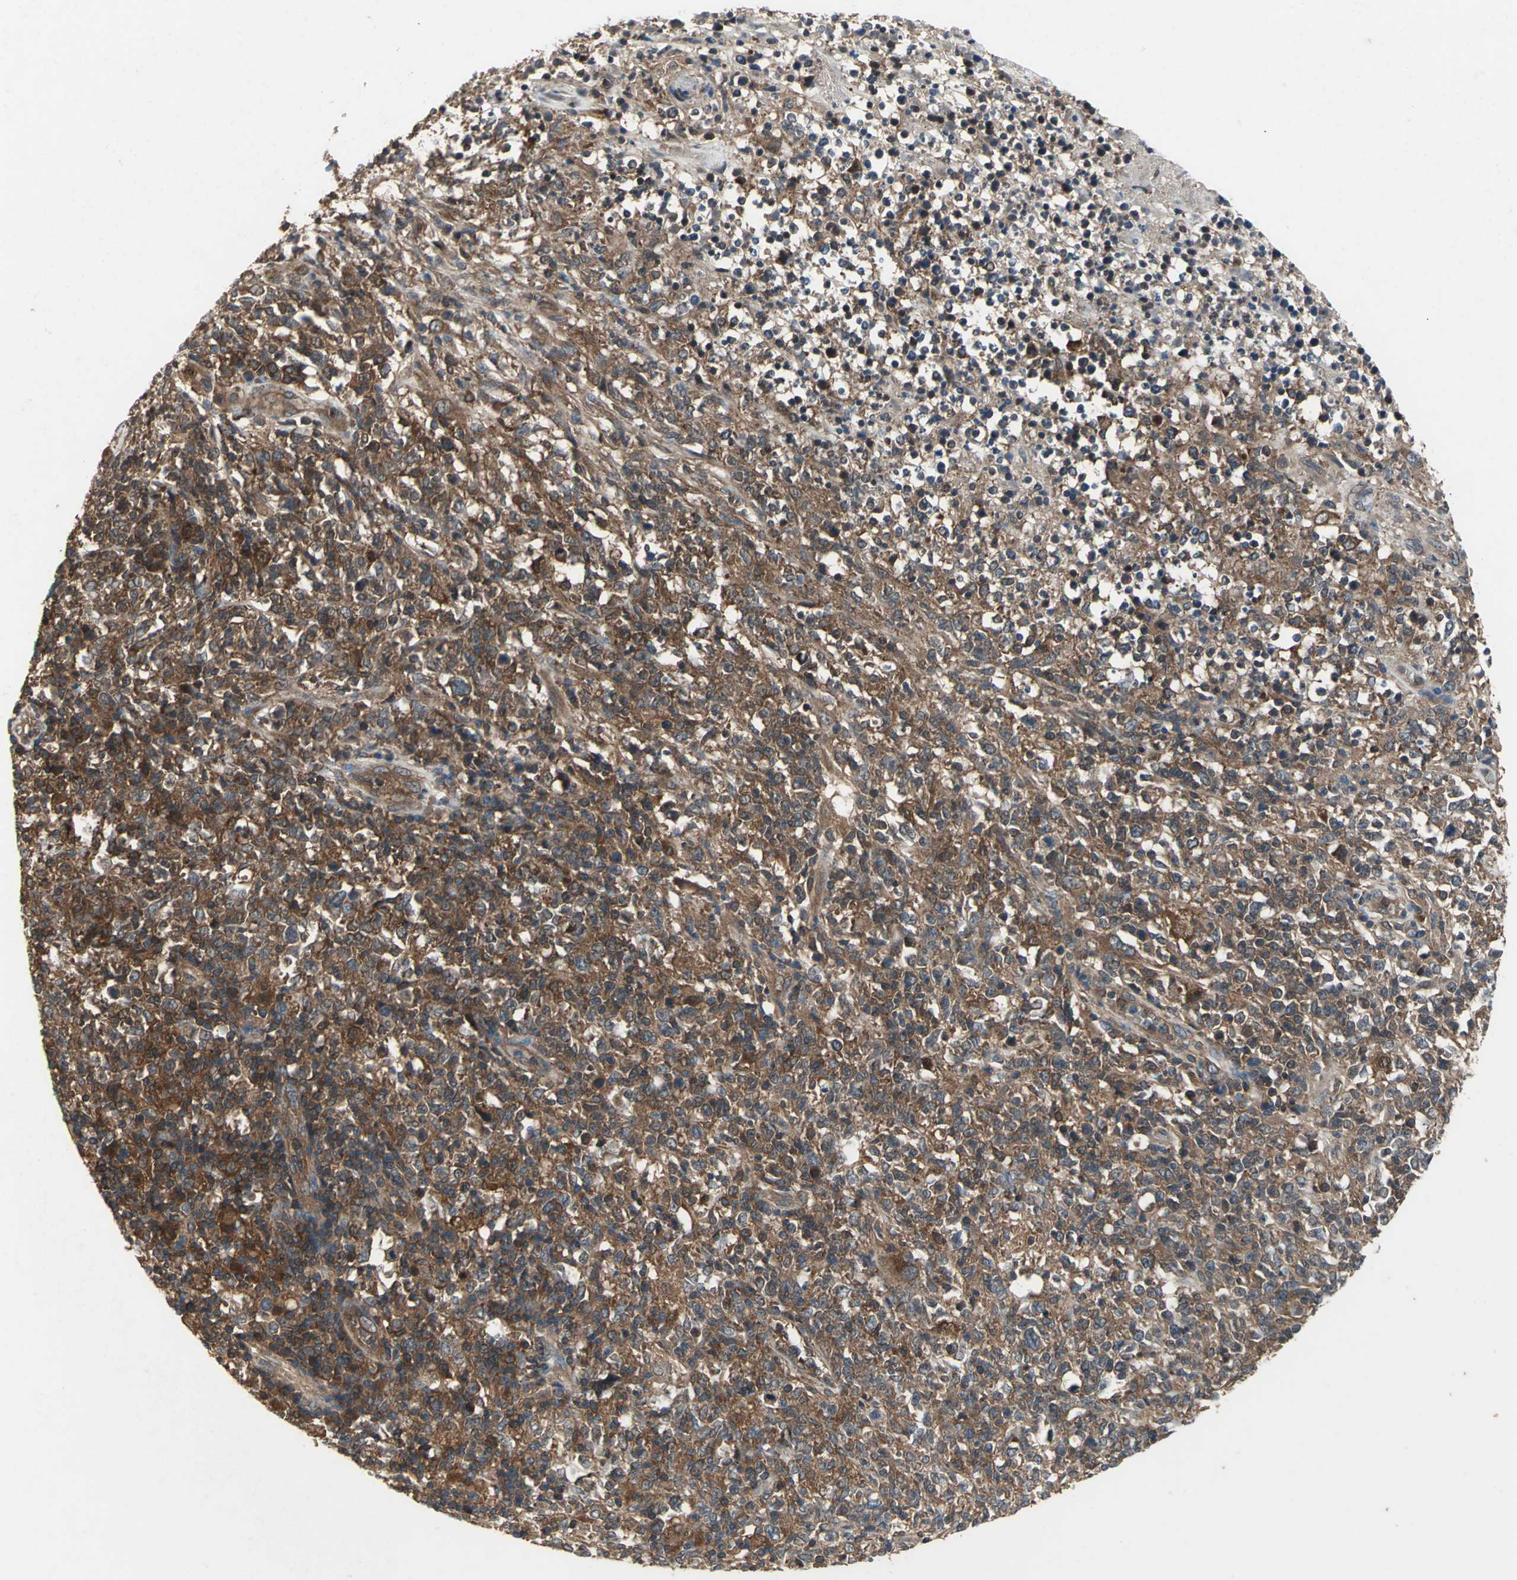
{"staining": {"intensity": "strong", "quantity": ">75%", "location": "cytoplasmic/membranous"}, "tissue": "lymphoma", "cell_type": "Tumor cells", "image_type": "cancer", "snomed": [{"axis": "morphology", "description": "Malignant lymphoma, non-Hodgkin's type, High grade"}, {"axis": "topography", "description": "Lymph node"}], "caption": "Lymphoma tissue demonstrates strong cytoplasmic/membranous positivity in approximately >75% of tumor cells, visualized by immunohistochemistry.", "gene": "CAPN1", "patient": {"sex": "female", "age": 84}}